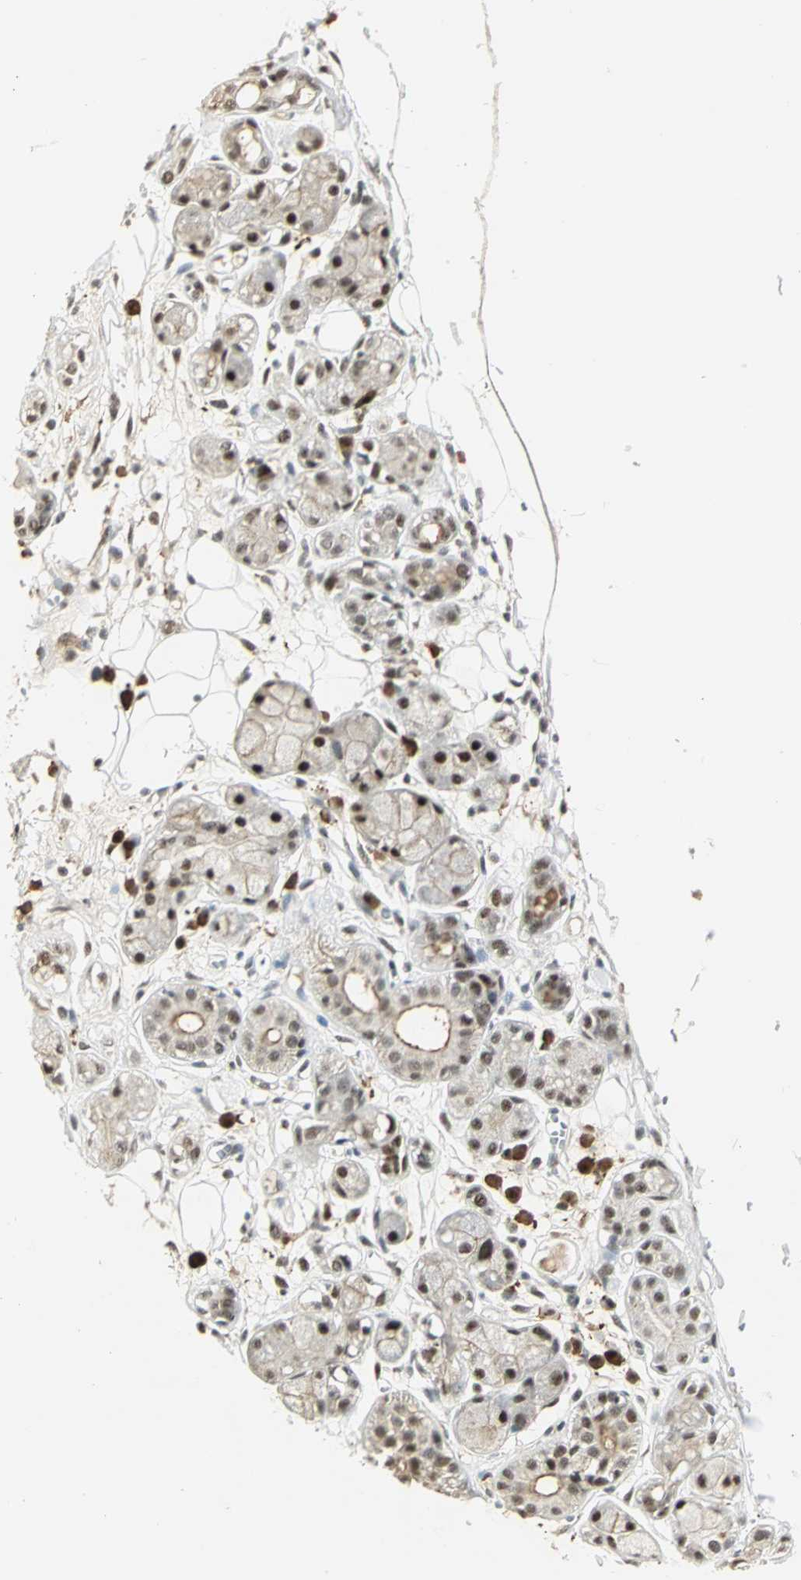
{"staining": {"intensity": "negative", "quantity": "none", "location": "none"}, "tissue": "adipose tissue", "cell_type": "Adipocytes", "image_type": "normal", "snomed": [{"axis": "morphology", "description": "Normal tissue, NOS"}, {"axis": "morphology", "description": "Inflammation, NOS"}, {"axis": "topography", "description": "Vascular tissue"}, {"axis": "topography", "description": "Salivary gland"}], "caption": "This is an IHC photomicrograph of normal human adipose tissue. There is no staining in adipocytes.", "gene": "CCNT1", "patient": {"sex": "female", "age": 75}}